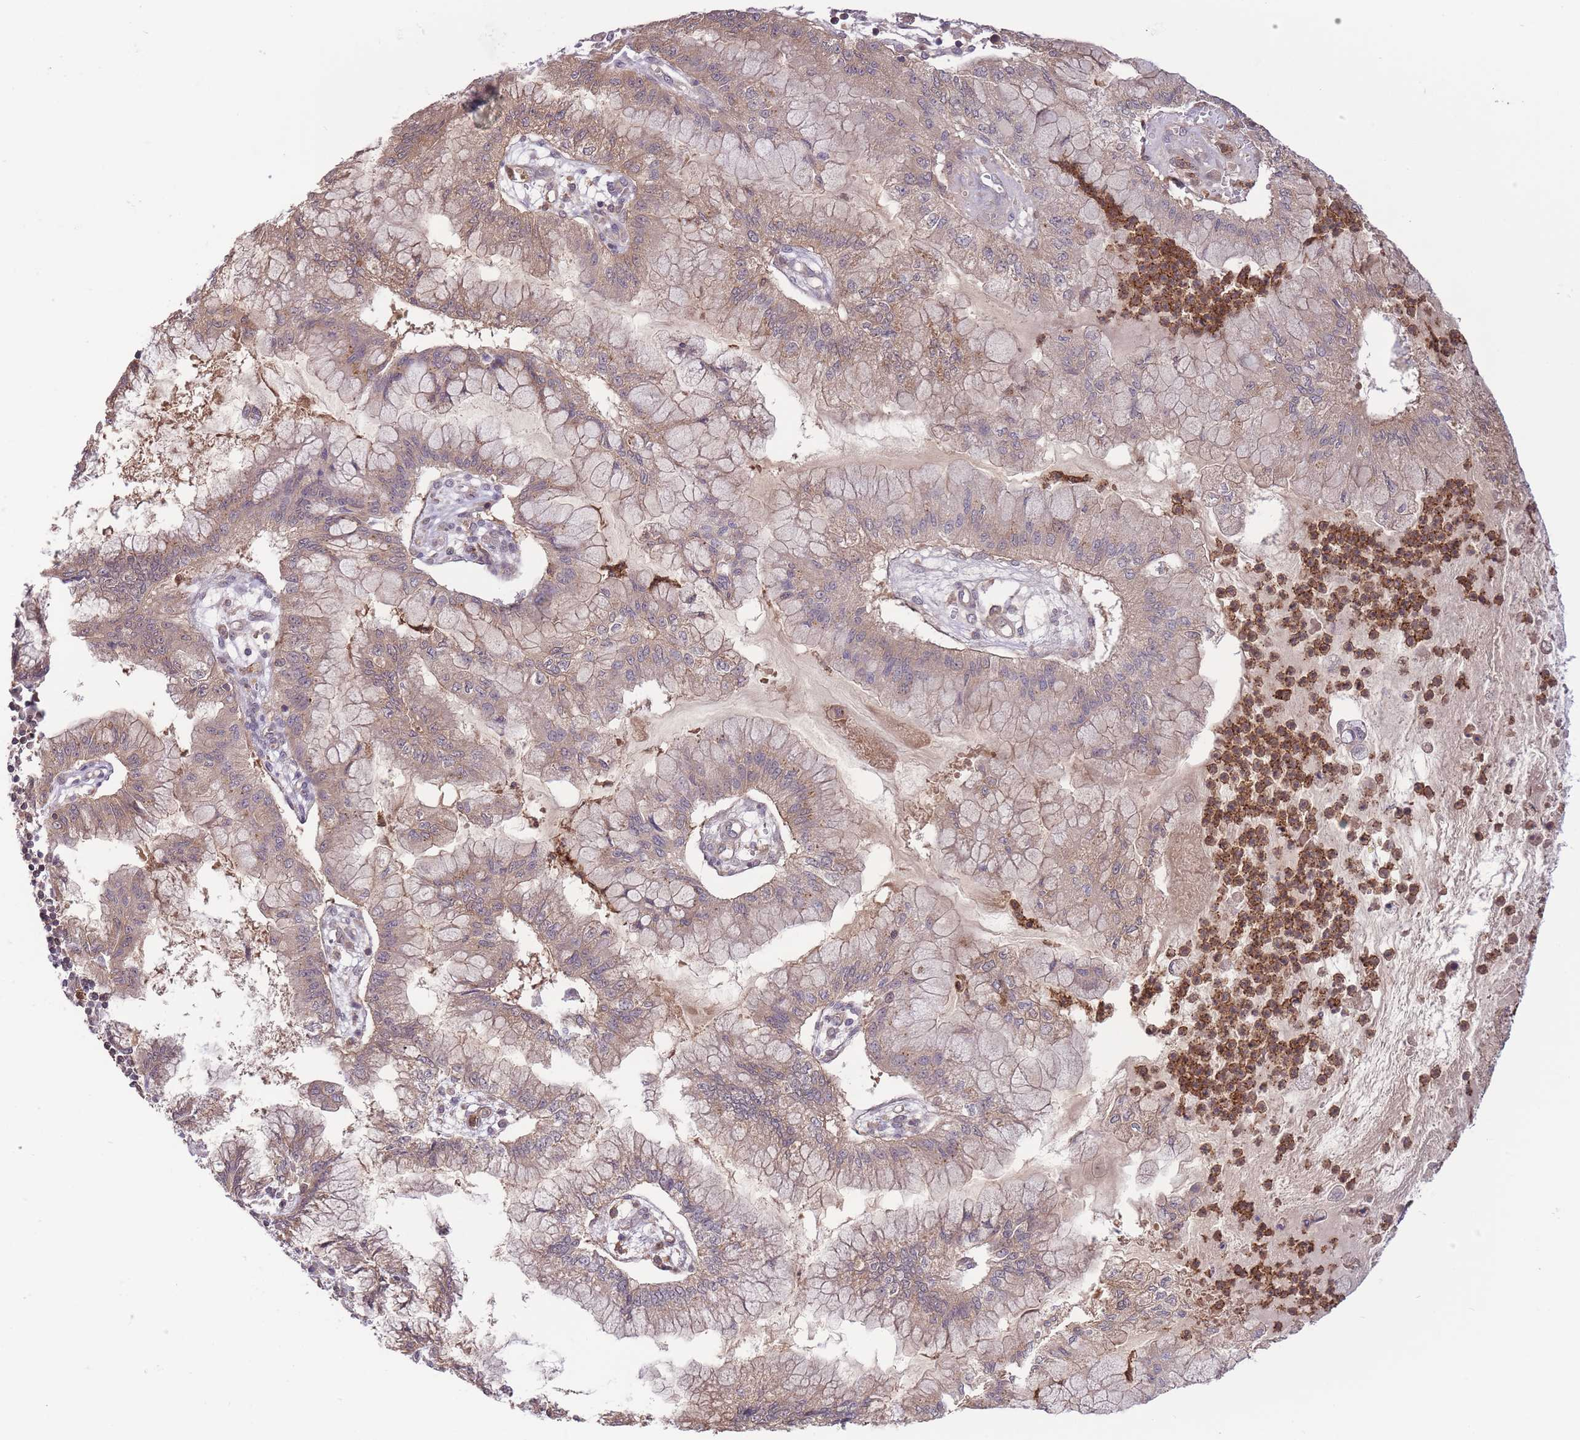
{"staining": {"intensity": "weak", "quantity": ">75%", "location": "cytoplasmic/membranous"}, "tissue": "pancreatic cancer", "cell_type": "Tumor cells", "image_type": "cancer", "snomed": [{"axis": "morphology", "description": "Adenocarcinoma, NOS"}, {"axis": "topography", "description": "Pancreas"}], "caption": "Pancreatic cancer stained with IHC shows weak cytoplasmic/membranous expression in approximately >75% of tumor cells. (brown staining indicates protein expression, while blue staining denotes nuclei).", "gene": "ZNF304", "patient": {"sex": "male", "age": 73}}